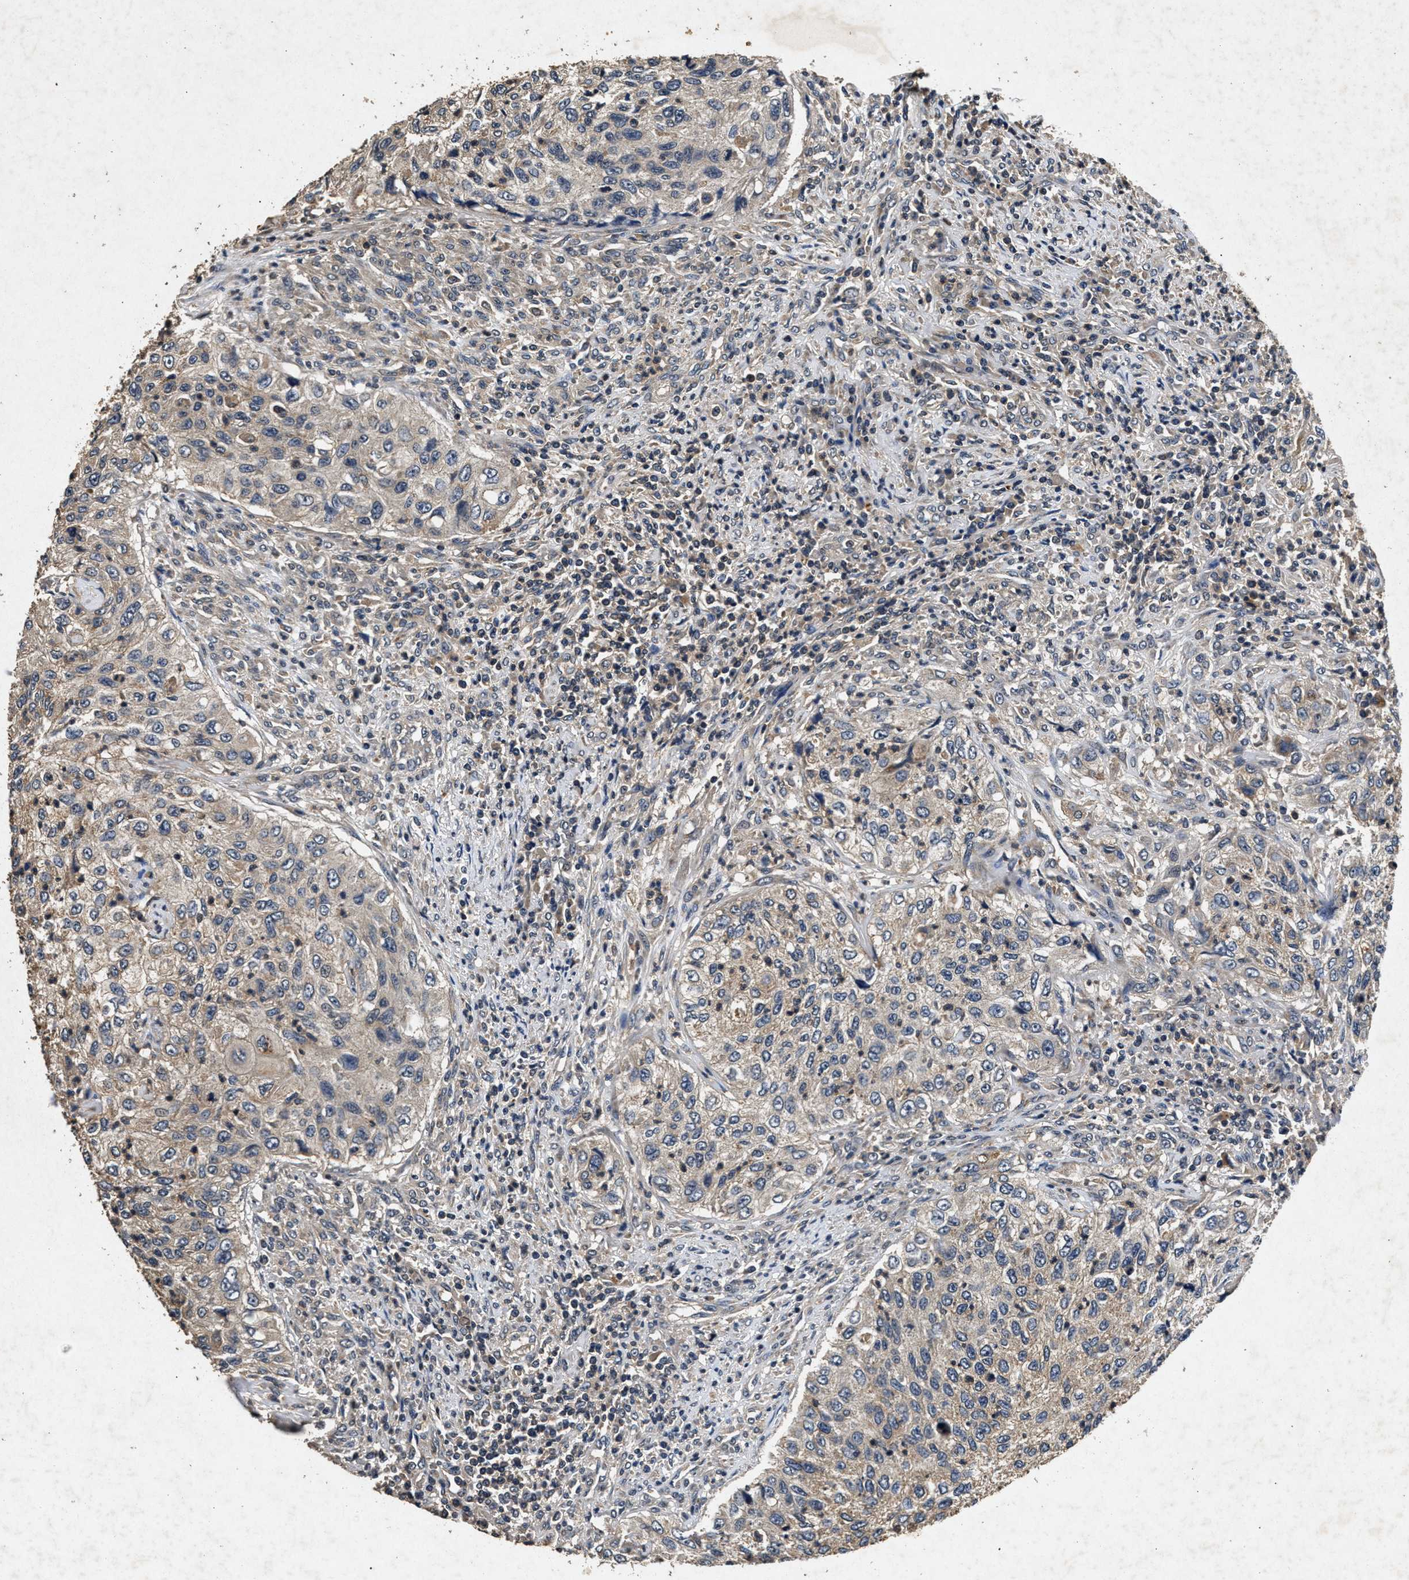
{"staining": {"intensity": "weak", "quantity": "<25%", "location": "cytoplasmic/membranous"}, "tissue": "urothelial cancer", "cell_type": "Tumor cells", "image_type": "cancer", "snomed": [{"axis": "morphology", "description": "Urothelial carcinoma, High grade"}, {"axis": "topography", "description": "Urinary bladder"}], "caption": "Urothelial cancer stained for a protein using immunohistochemistry (IHC) reveals no positivity tumor cells.", "gene": "PPP1CC", "patient": {"sex": "female", "age": 60}}